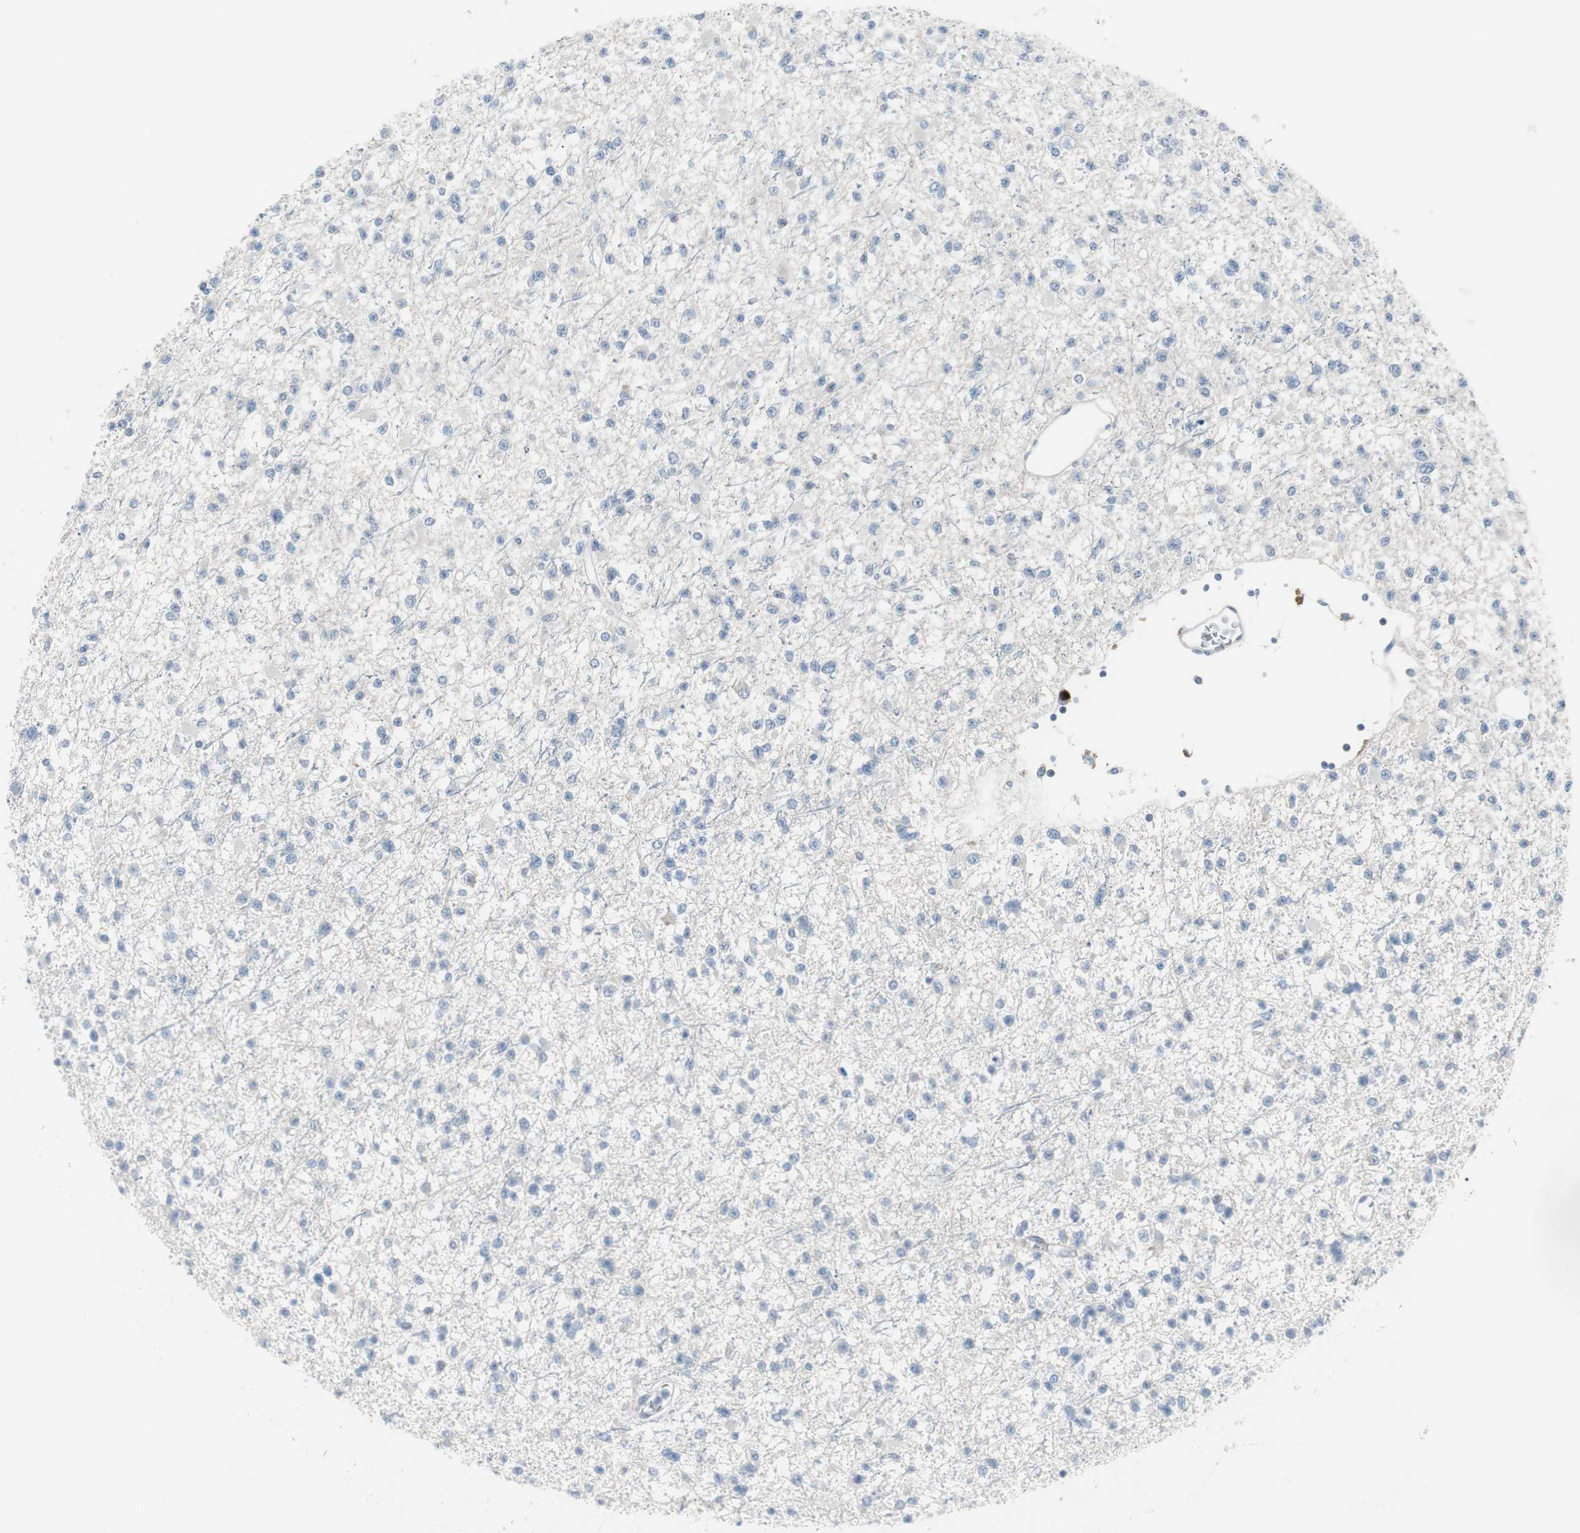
{"staining": {"intensity": "negative", "quantity": "none", "location": "none"}, "tissue": "glioma", "cell_type": "Tumor cells", "image_type": "cancer", "snomed": [{"axis": "morphology", "description": "Glioma, malignant, Low grade"}, {"axis": "topography", "description": "Brain"}], "caption": "Immunohistochemistry of malignant glioma (low-grade) reveals no expression in tumor cells.", "gene": "PIGR", "patient": {"sex": "female", "age": 22}}